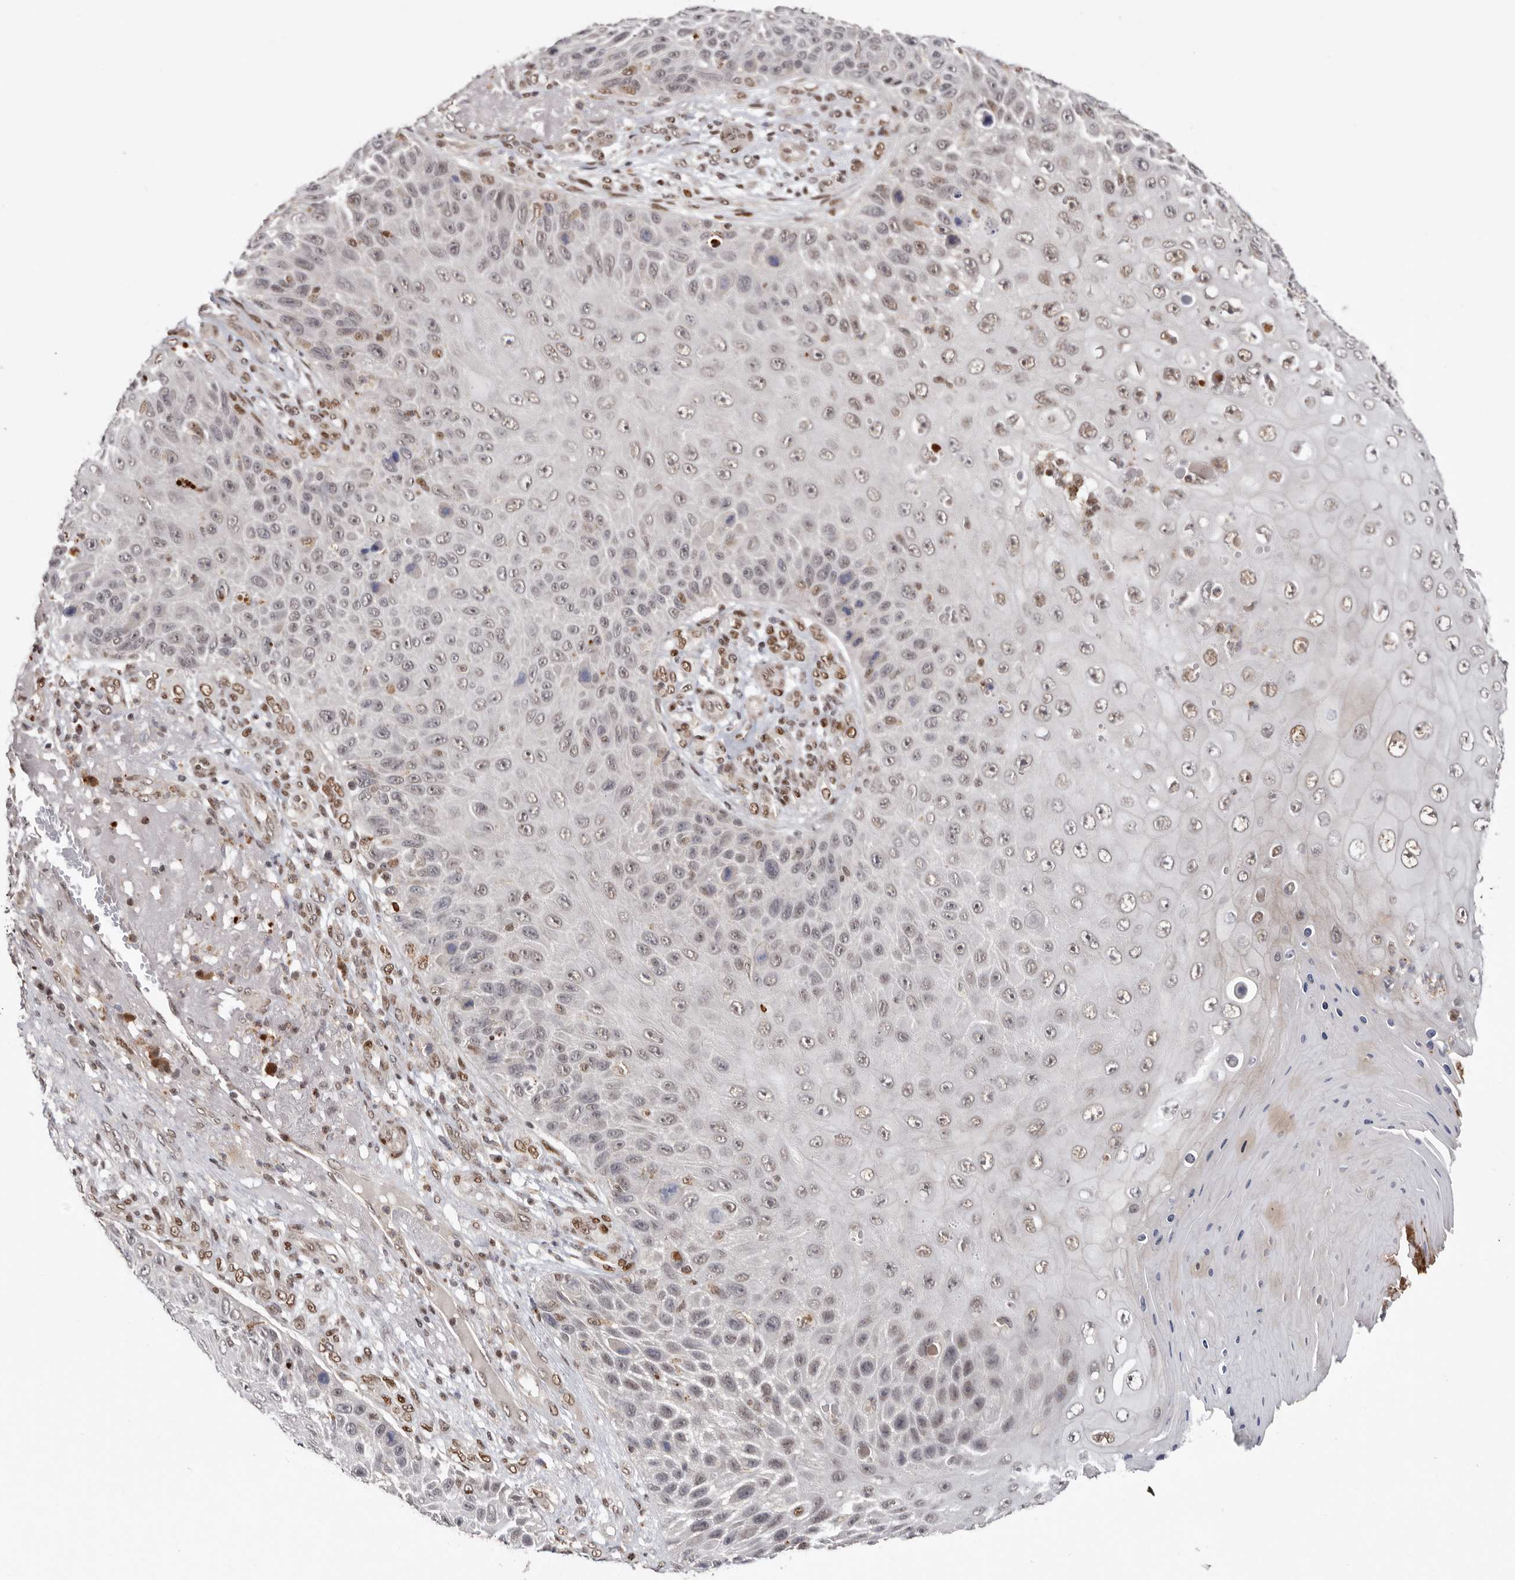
{"staining": {"intensity": "weak", "quantity": "25%-75%", "location": "nuclear"}, "tissue": "skin cancer", "cell_type": "Tumor cells", "image_type": "cancer", "snomed": [{"axis": "morphology", "description": "Squamous cell carcinoma, NOS"}, {"axis": "topography", "description": "Skin"}], "caption": "DAB (3,3'-diaminobenzidine) immunohistochemical staining of skin squamous cell carcinoma exhibits weak nuclear protein positivity in approximately 25%-75% of tumor cells.", "gene": "SMAD7", "patient": {"sex": "female", "age": 88}}